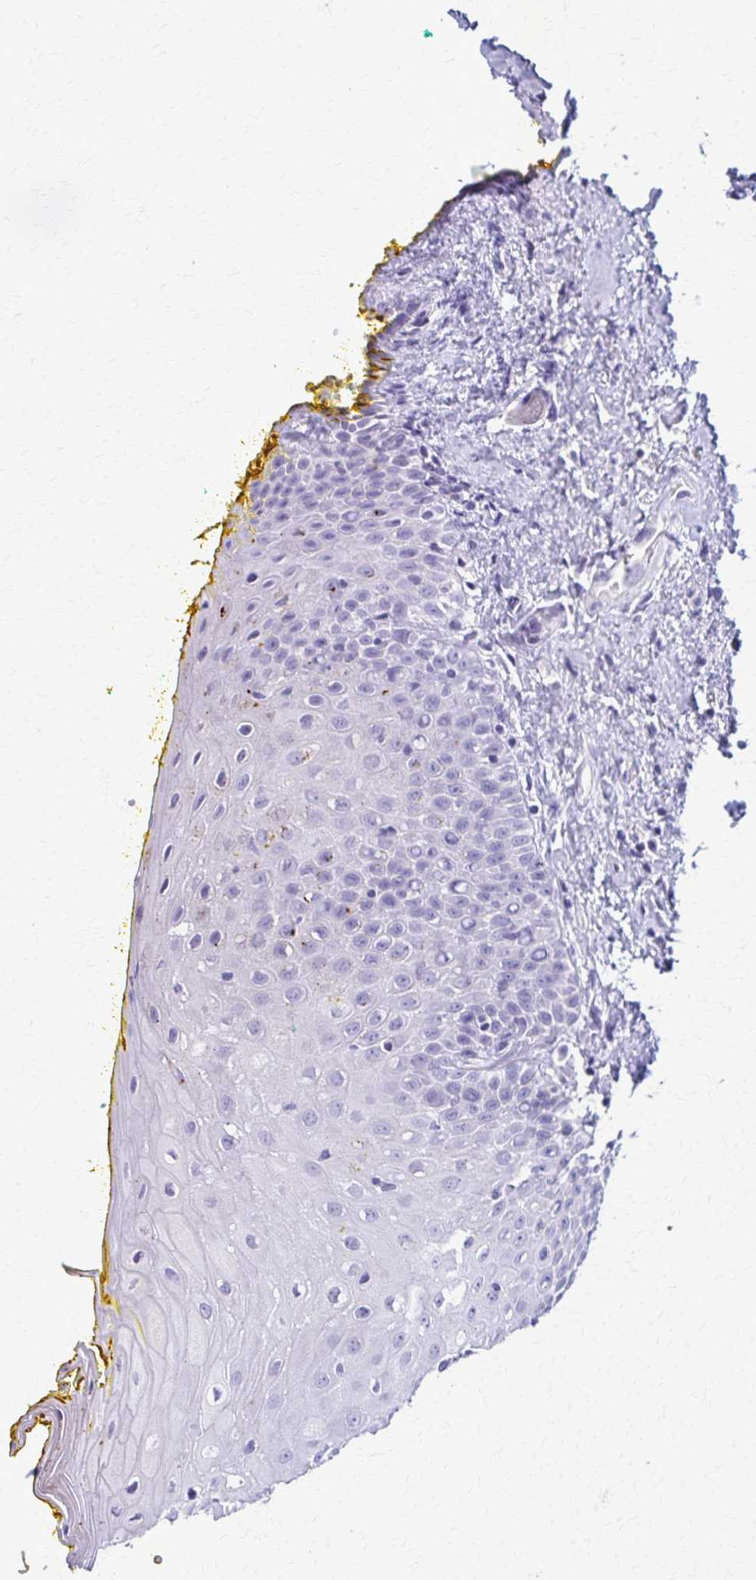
{"staining": {"intensity": "negative", "quantity": "none", "location": "none"}, "tissue": "oral mucosa", "cell_type": "Squamous epithelial cells", "image_type": "normal", "snomed": [{"axis": "morphology", "description": "Normal tissue, NOS"}, {"axis": "morphology", "description": "Squamous cell carcinoma, NOS"}, {"axis": "topography", "description": "Oral tissue"}, {"axis": "topography", "description": "Head-Neck"}], "caption": "The image displays no staining of squamous epithelial cells in normal oral mucosa. (DAB (3,3'-diaminobenzidine) immunohistochemistry (IHC) with hematoxylin counter stain).", "gene": "TMEM60", "patient": {"sex": "female", "age": 70}}